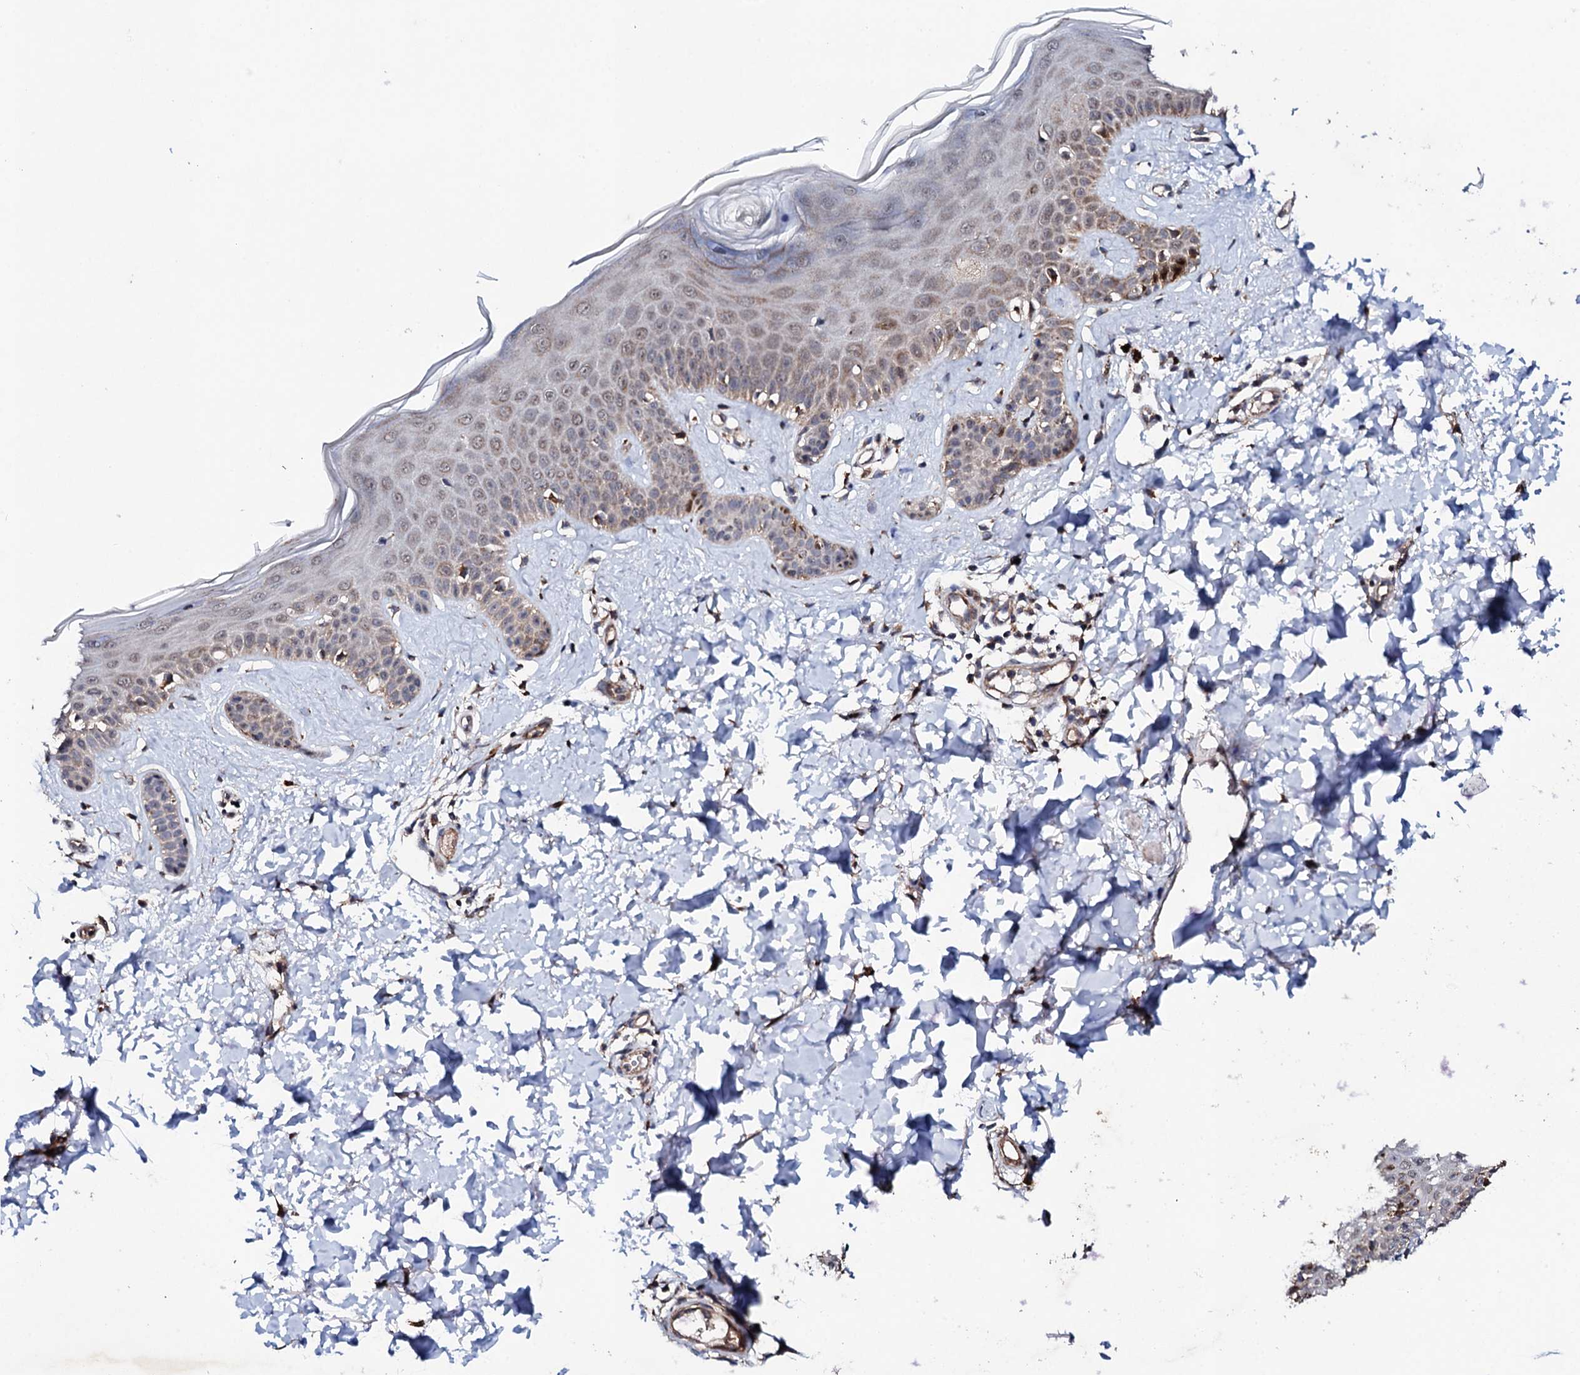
{"staining": {"intensity": "strong", "quantity": "25%-75%", "location": "cytoplasmic/membranous"}, "tissue": "skin", "cell_type": "Fibroblasts", "image_type": "normal", "snomed": [{"axis": "morphology", "description": "Normal tissue, NOS"}, {"axis": "topography", "description": "Skin"}], "caption": "High-power microscopy captured an immunohistochemistry histopathology image of benign skin, revealing strong cytoplasmic/membranous expression in about 25%-75% of fibroblasts.", "gene": "MTIF3", "patient": {"sex": "female", "age": 58}}